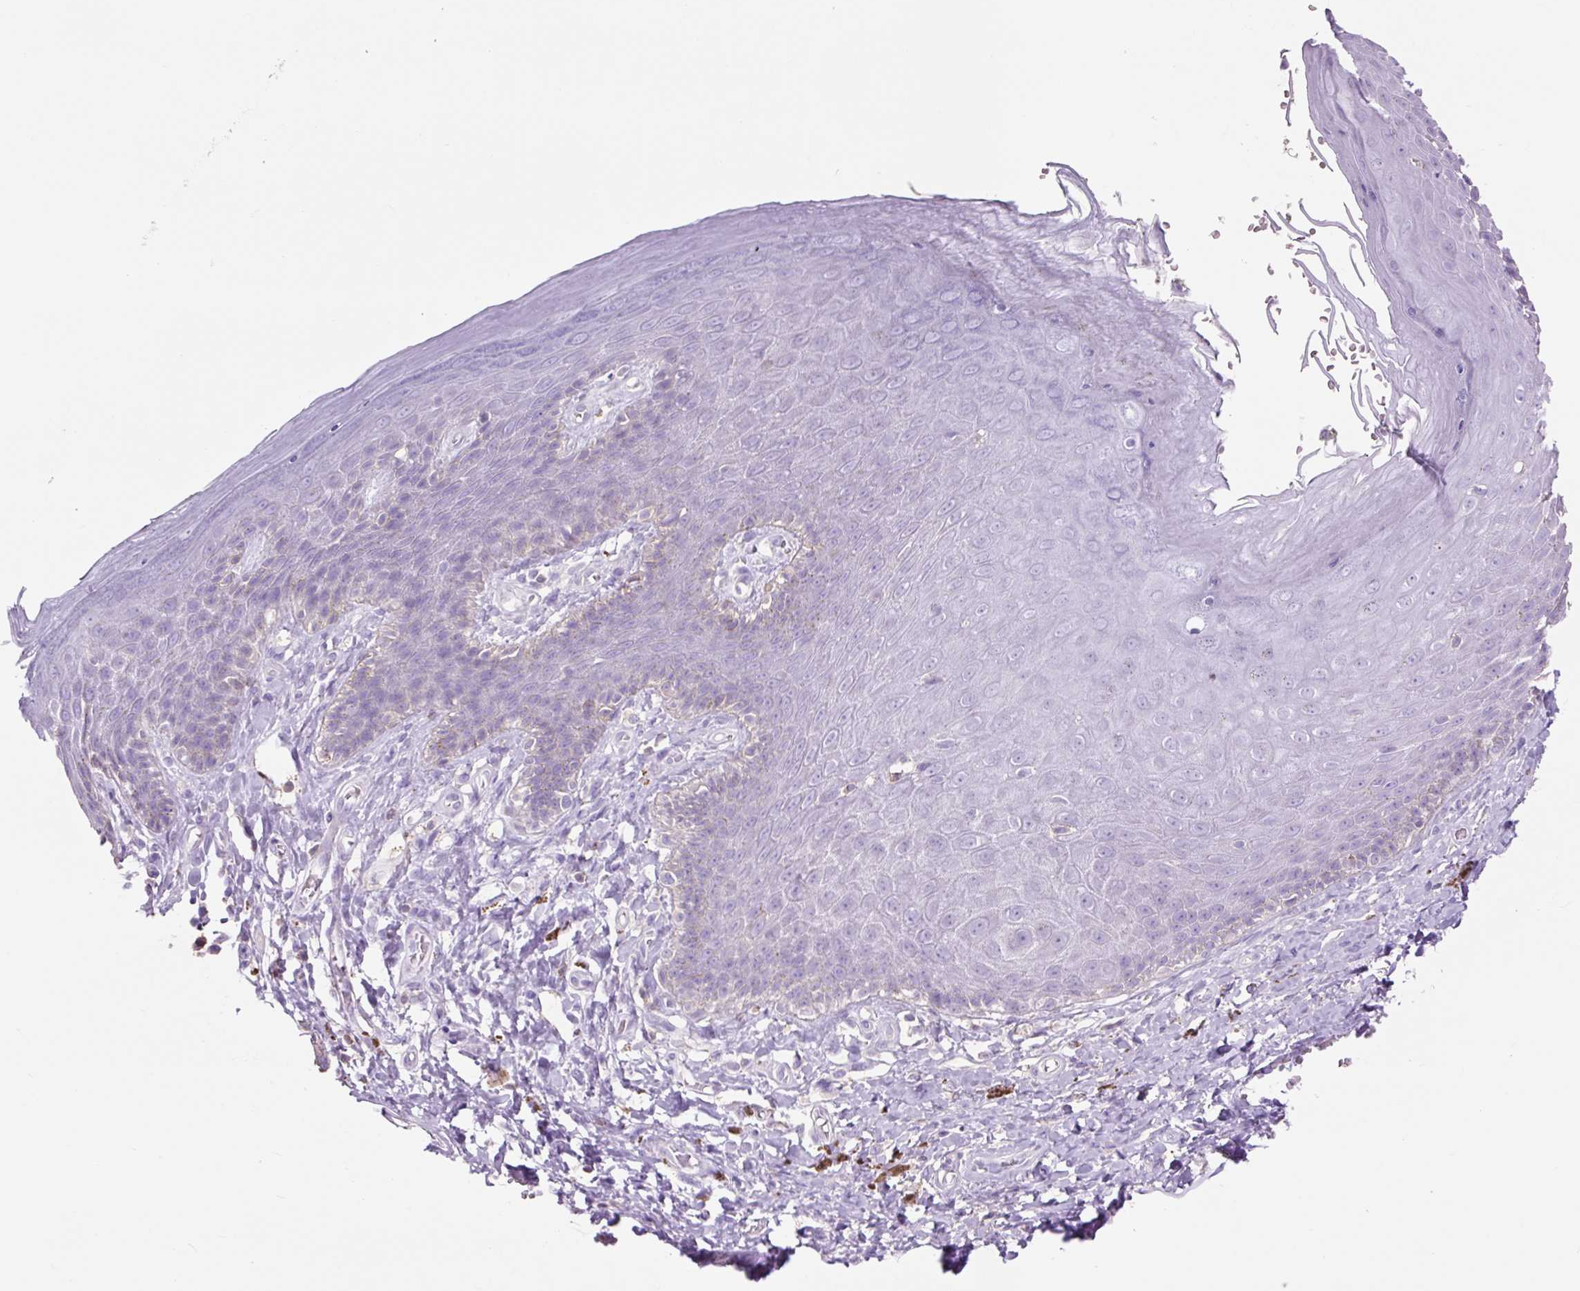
{"staining": {"intensity": "negative", "quantity": "none", "location": "none"}, "tissue": "skin", "cell_type": "Epidermal cells", "image_type": "normal", "snomed": [{"axis": "morphology", "description": "Normal tissue, NOS"}, {"axis": "topography", "description": "Anal"}, {"axis": "topography", "description": "Peripheral nerve tissue"}], "caption": "The image displays no staining of epidermal cells in unremarkable skin.", "gene": "OR10A7", "patient": {"sex": "male", "age": 53}}